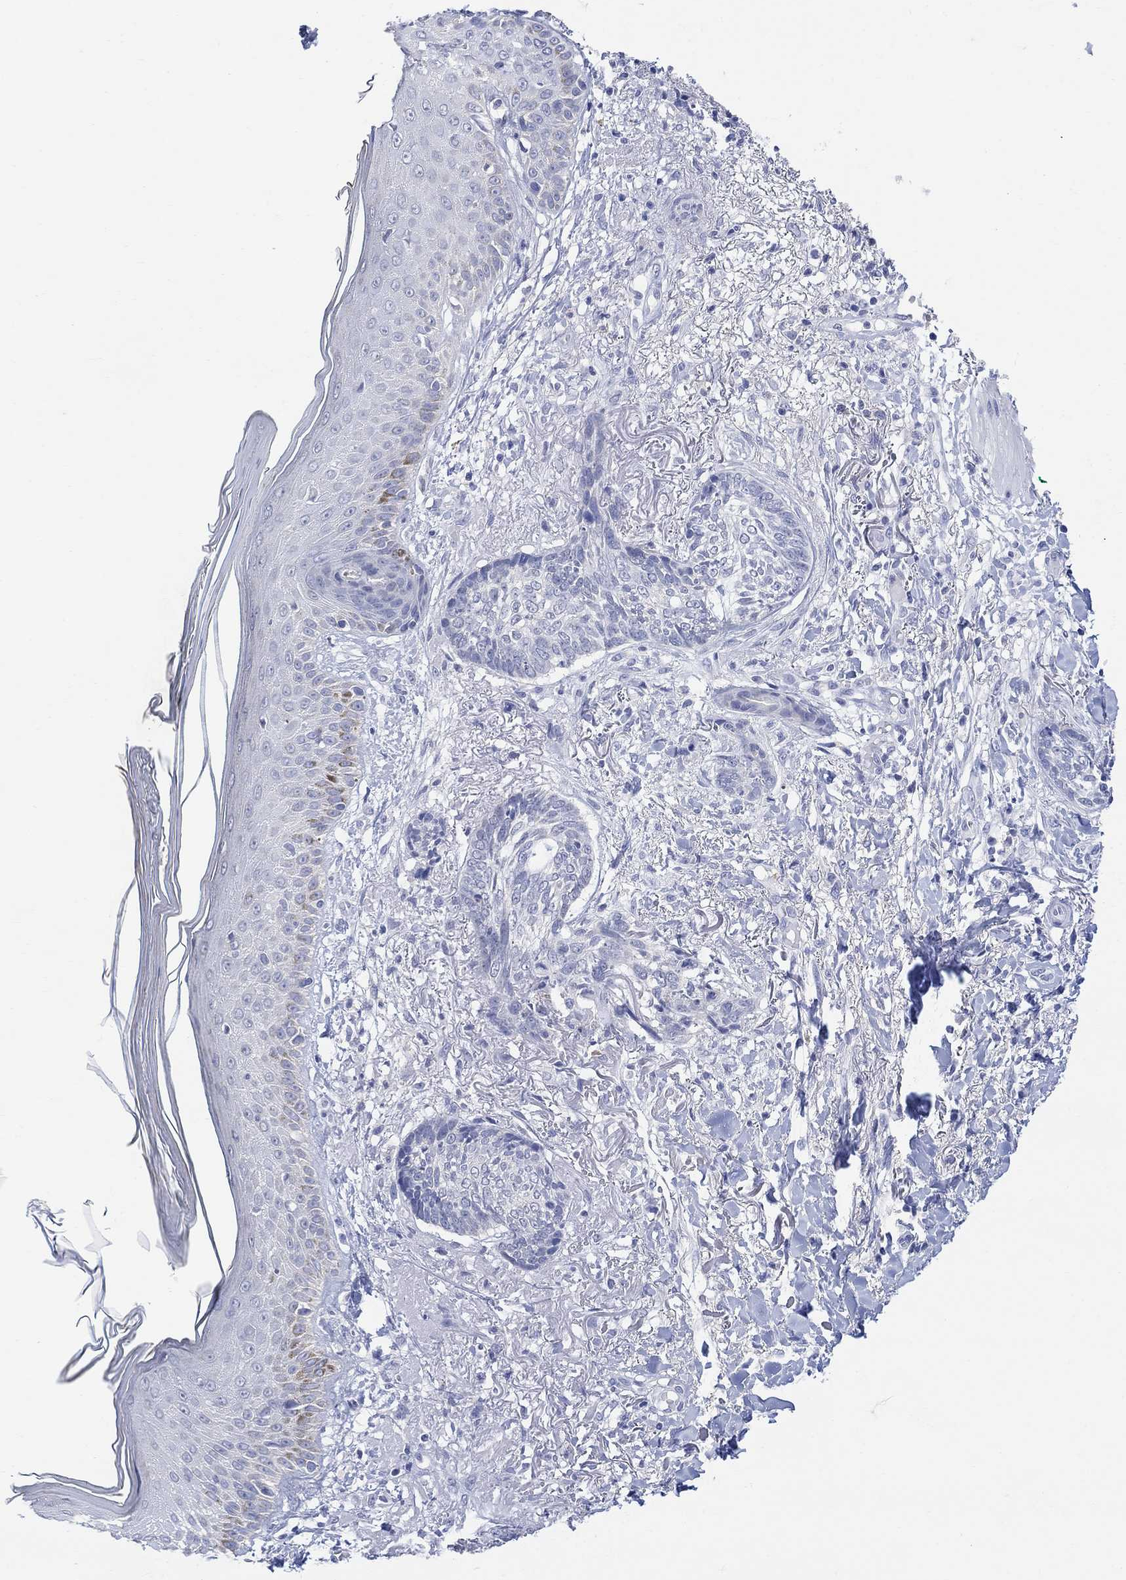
{"staining": {"intensity": "negative", "quantity": "none", "location": "none"}, "tissue": "skin cancer", "cell_type": "Tumor cells", "image_type": "cancer", "snomed": [{"axis": "morphology", "description": "Normal tissue, NOS"}, {"axis": "morphology", "description": "Basal cell carcinoma"}, {"axis": "topography", "description": "Skin"}], "caption": "There is no significant staining in tumor cells of basal cell carcinoma (skin).", "gene": "FBP2", "patient": {"sex": "male", "age": 84}}